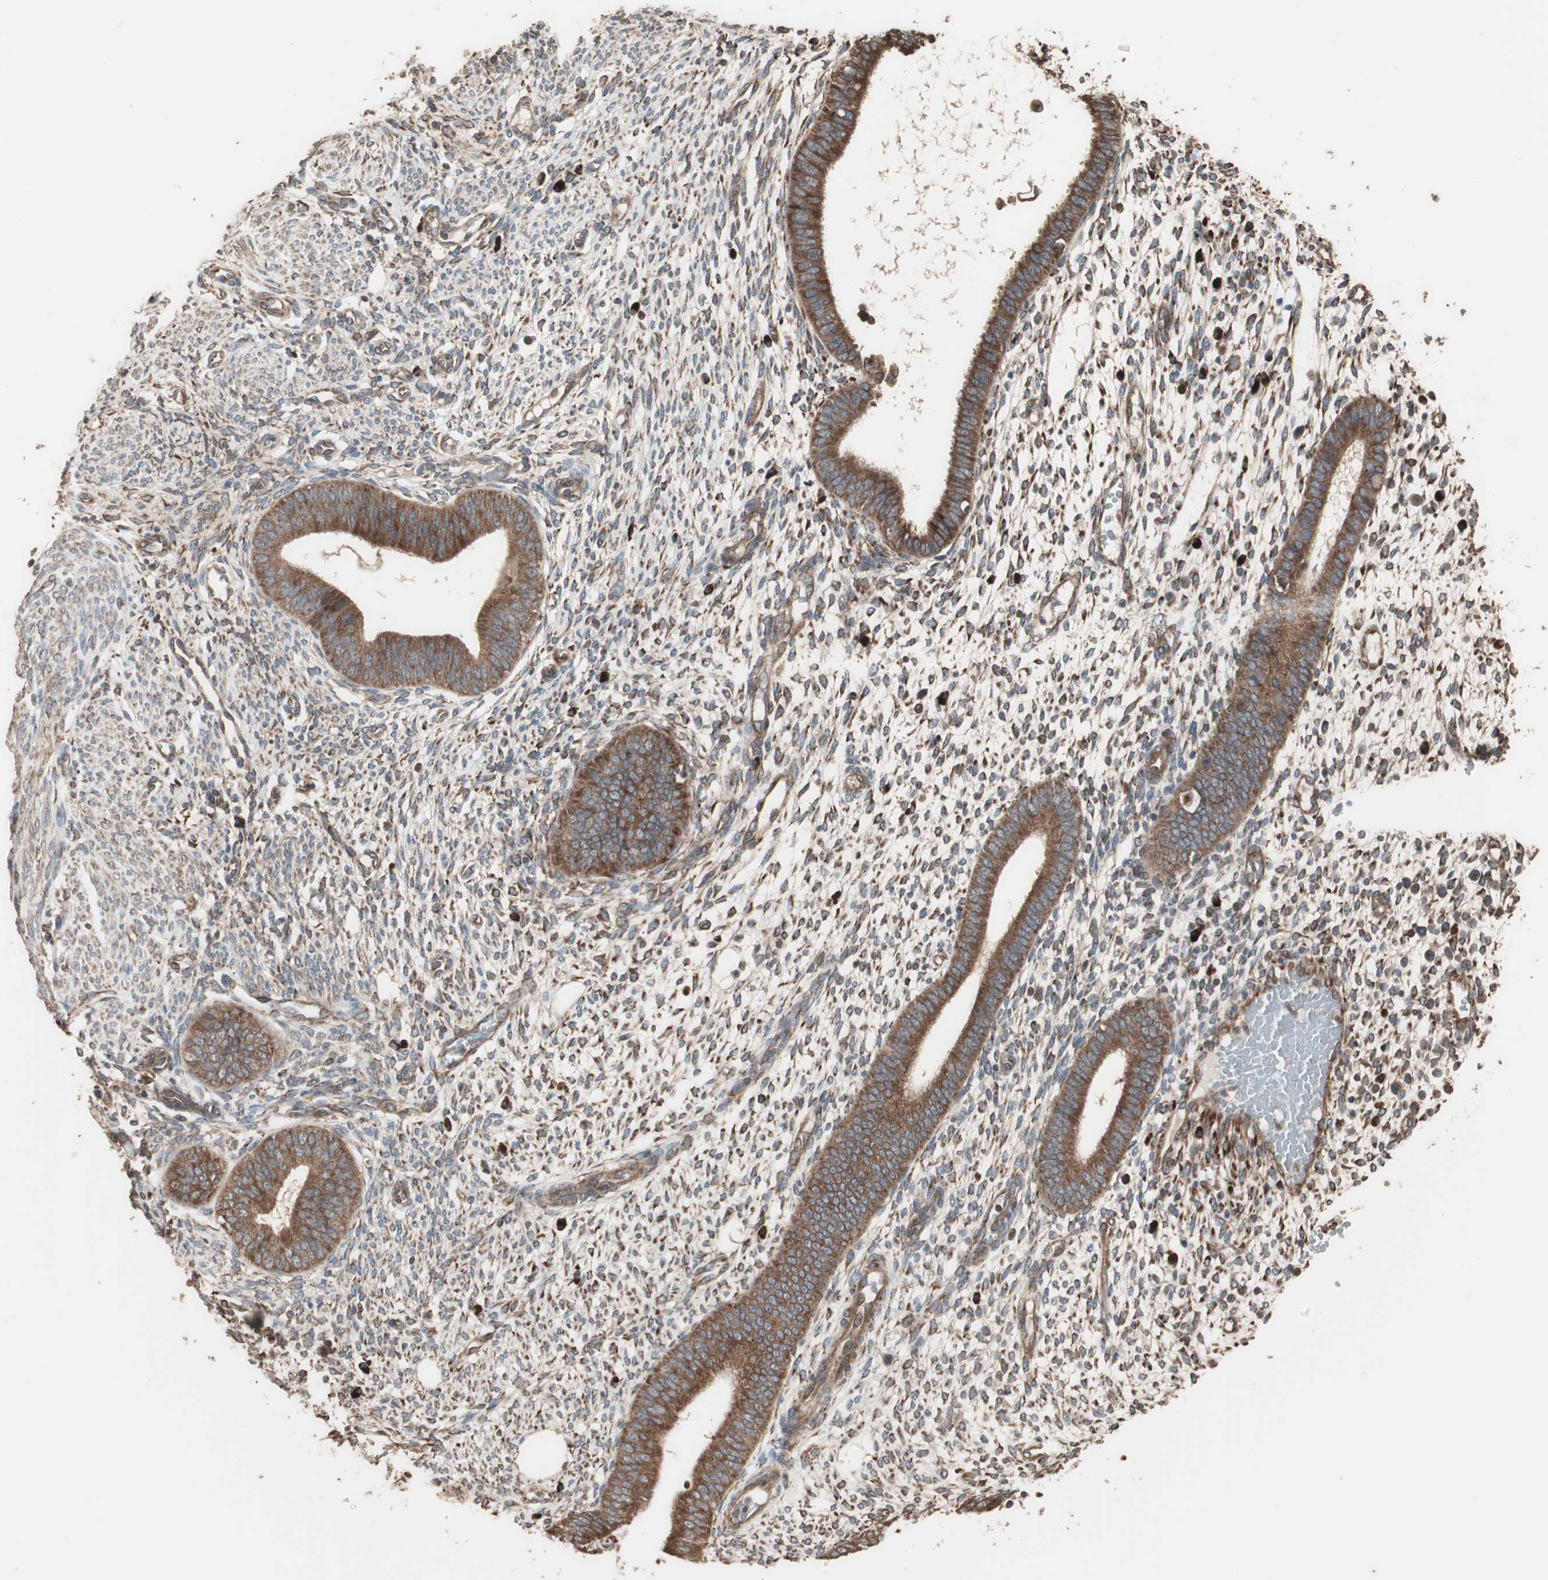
{"staining": {"intensity": "weak", "quantity": "<25%", "location": "cytoplasmic/membranous"}, "tissue": "endometrium", "cell_type": "Cells in endometrial stroma", "image_type": "normal", "snomed": [{"axis": "morphology", "description": "Normal tissue, NOS"}, {"axis": "topography", "description": "Endometrium"}], "caption": "Cells in endometrial stroma are negative for protein expression in benign human endometrium.", "gene": "LZTS1", "patient": {"sex": "female", "age": 35}}